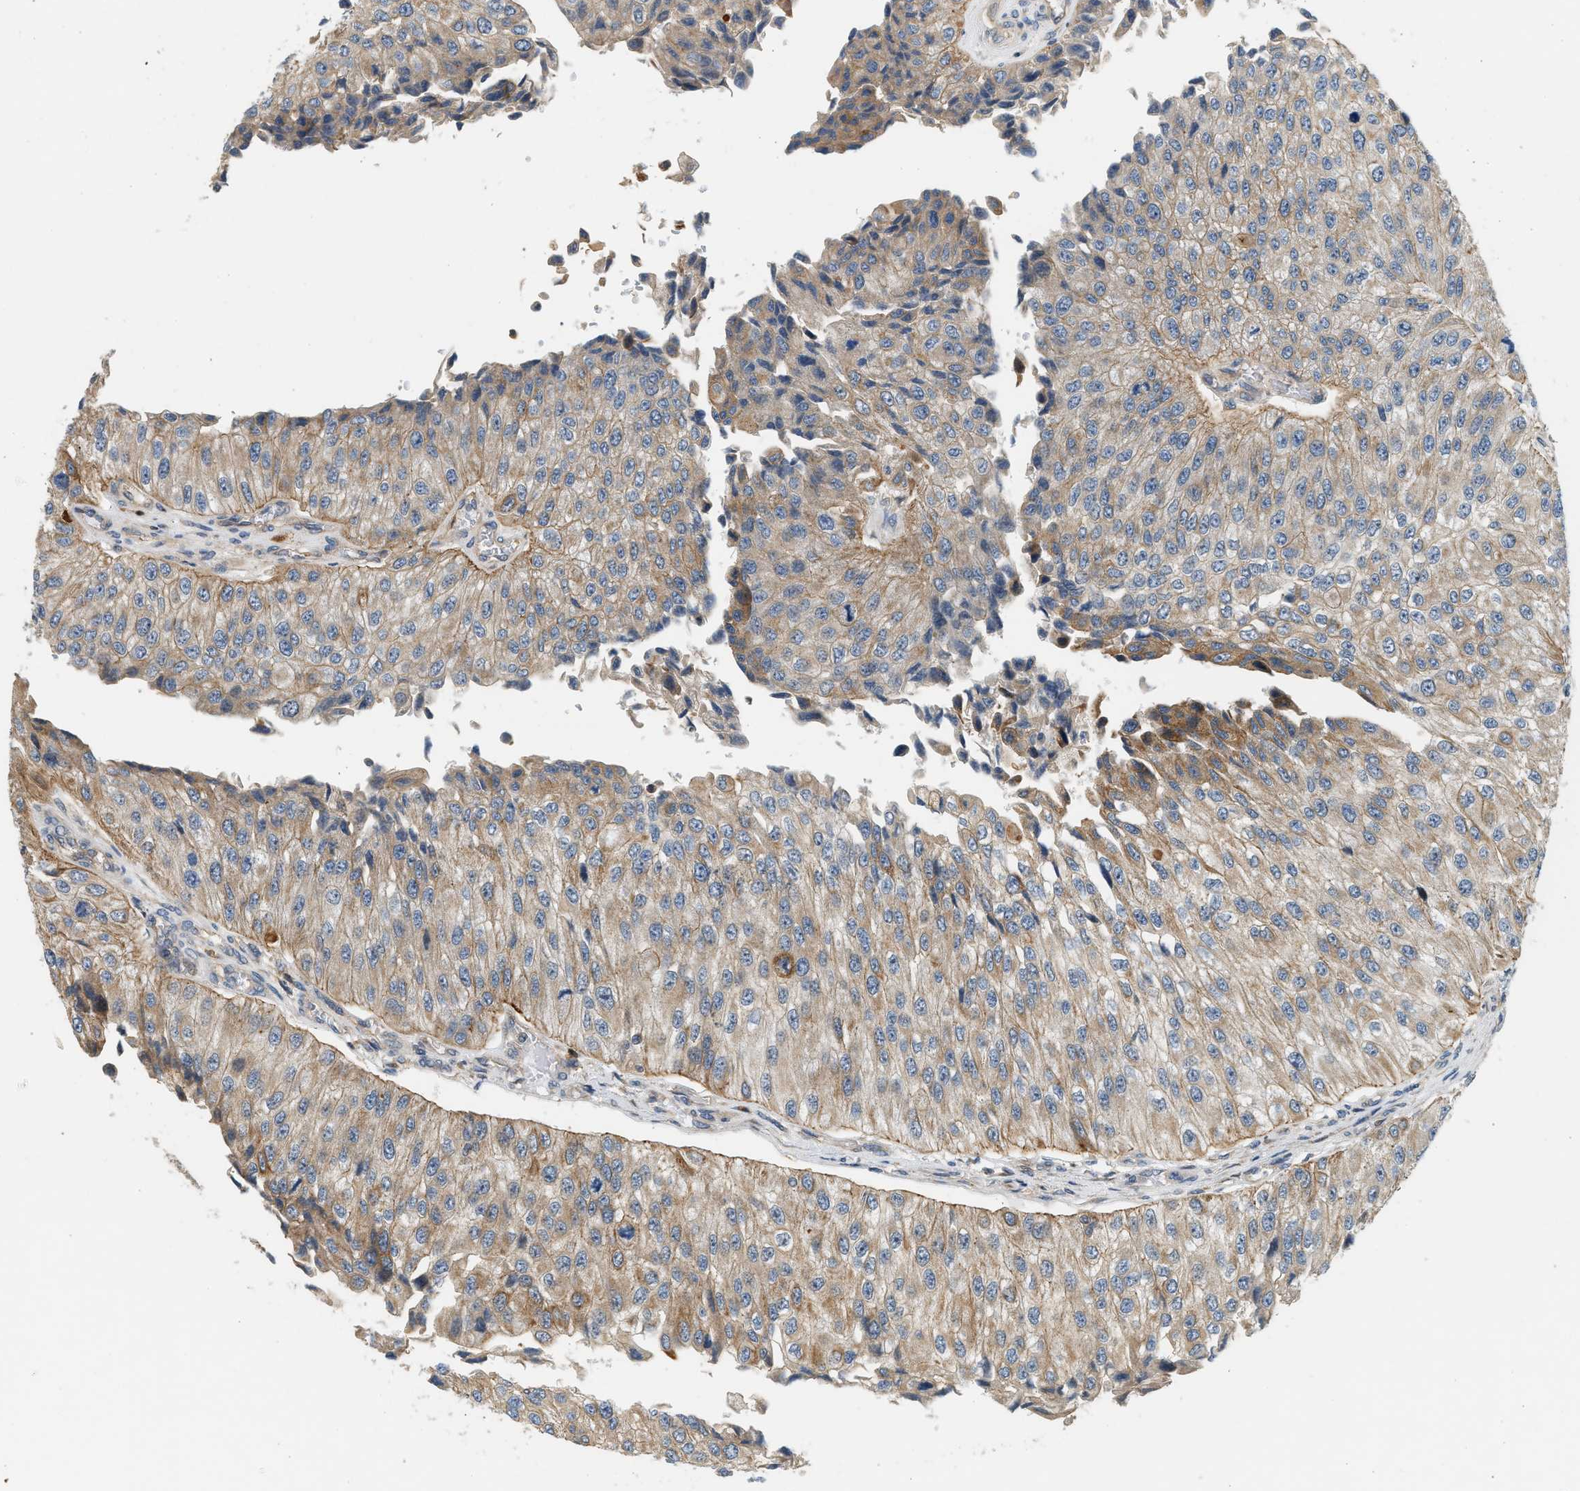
{"staining": {"intensity": "moderate", "quantity": ">75%", "location": "cytoplasmic/membranous"}, "tissue": "urothelial cancer", "cell_type": "Tumor cells", "image_type": "cancer", "snomed": [{"axis": "morphology", "description": "Urothelial carcinoma, High grade"}, {"axis": "topography", "description": "Kidney"}, {"axis": "topography", "description": "Urinary bladder"}], "caption": "Immunohistochemical staining of human urothelial cancer displays moderate cytoplasmic/membranous protein expression in approximately >75% of tumor cells.", "gene": "NRSN2", "patient": {"sex": "male", "age": 77}}